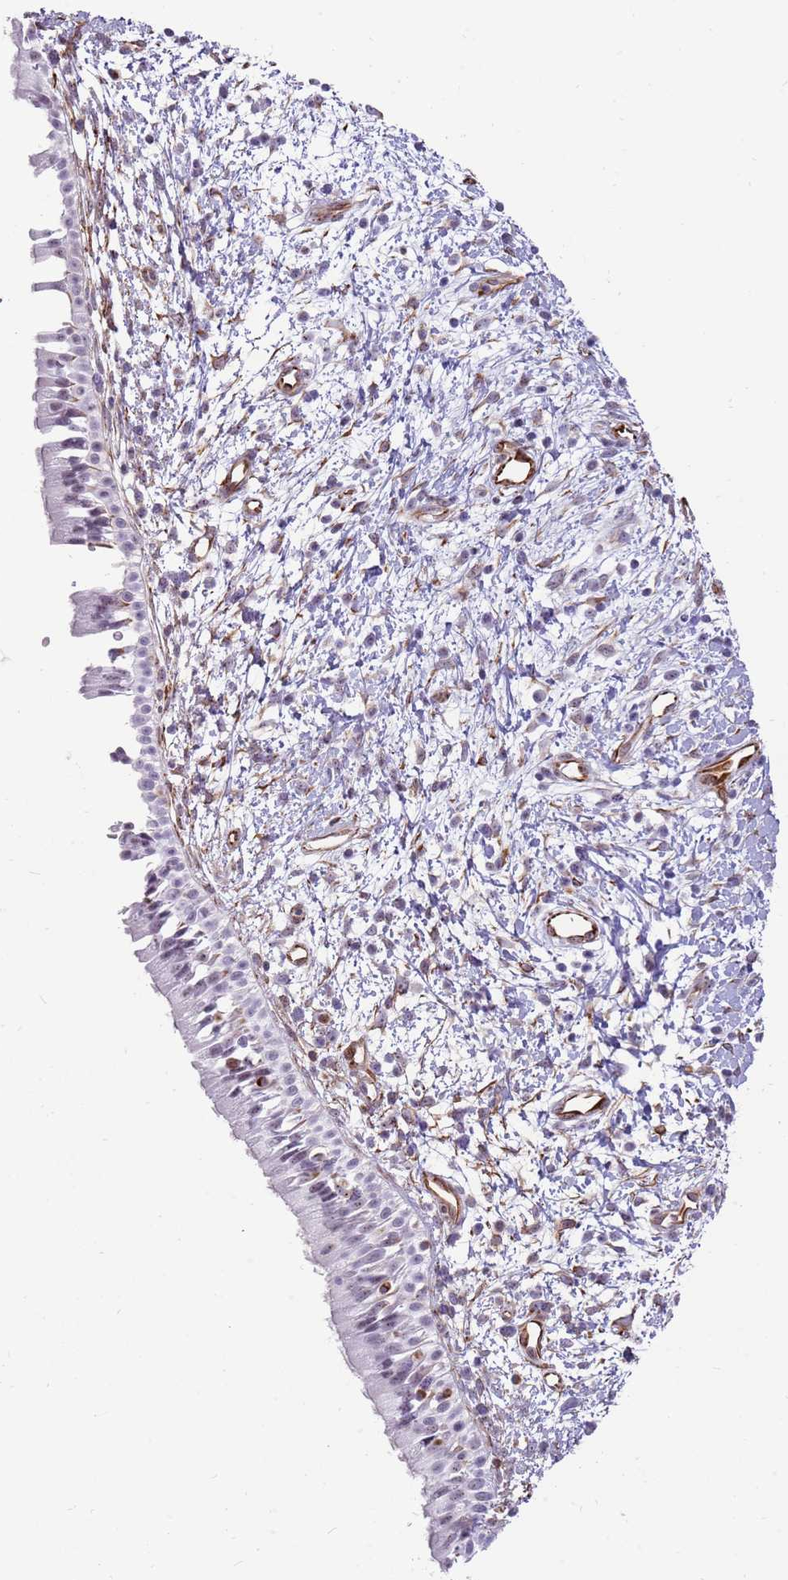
{"staining": {"intensity": "negative", "quantity": "none", "location": "none"}, "tissue": "nasopharynx", "cell_type": "Respiratory epithelial cells", "image_type": "normal", "snomed": [{"axis": "morphology", "description": "Normal tissue, NOS"}, {"axis": "topography", "description": "Nasopharynx"}], "caption": "There is no significant expression in respiratory epithelial cells of nasopharynx. Brightfield microscopy of immunohistochemistry stained with DAB (3,3'-diaminobenzidine) (brown) and hematoxylin (blue), captured at high magnification.", "gene": "ENSG00000271254", "patient": {"sex": "male", "age": 22}}